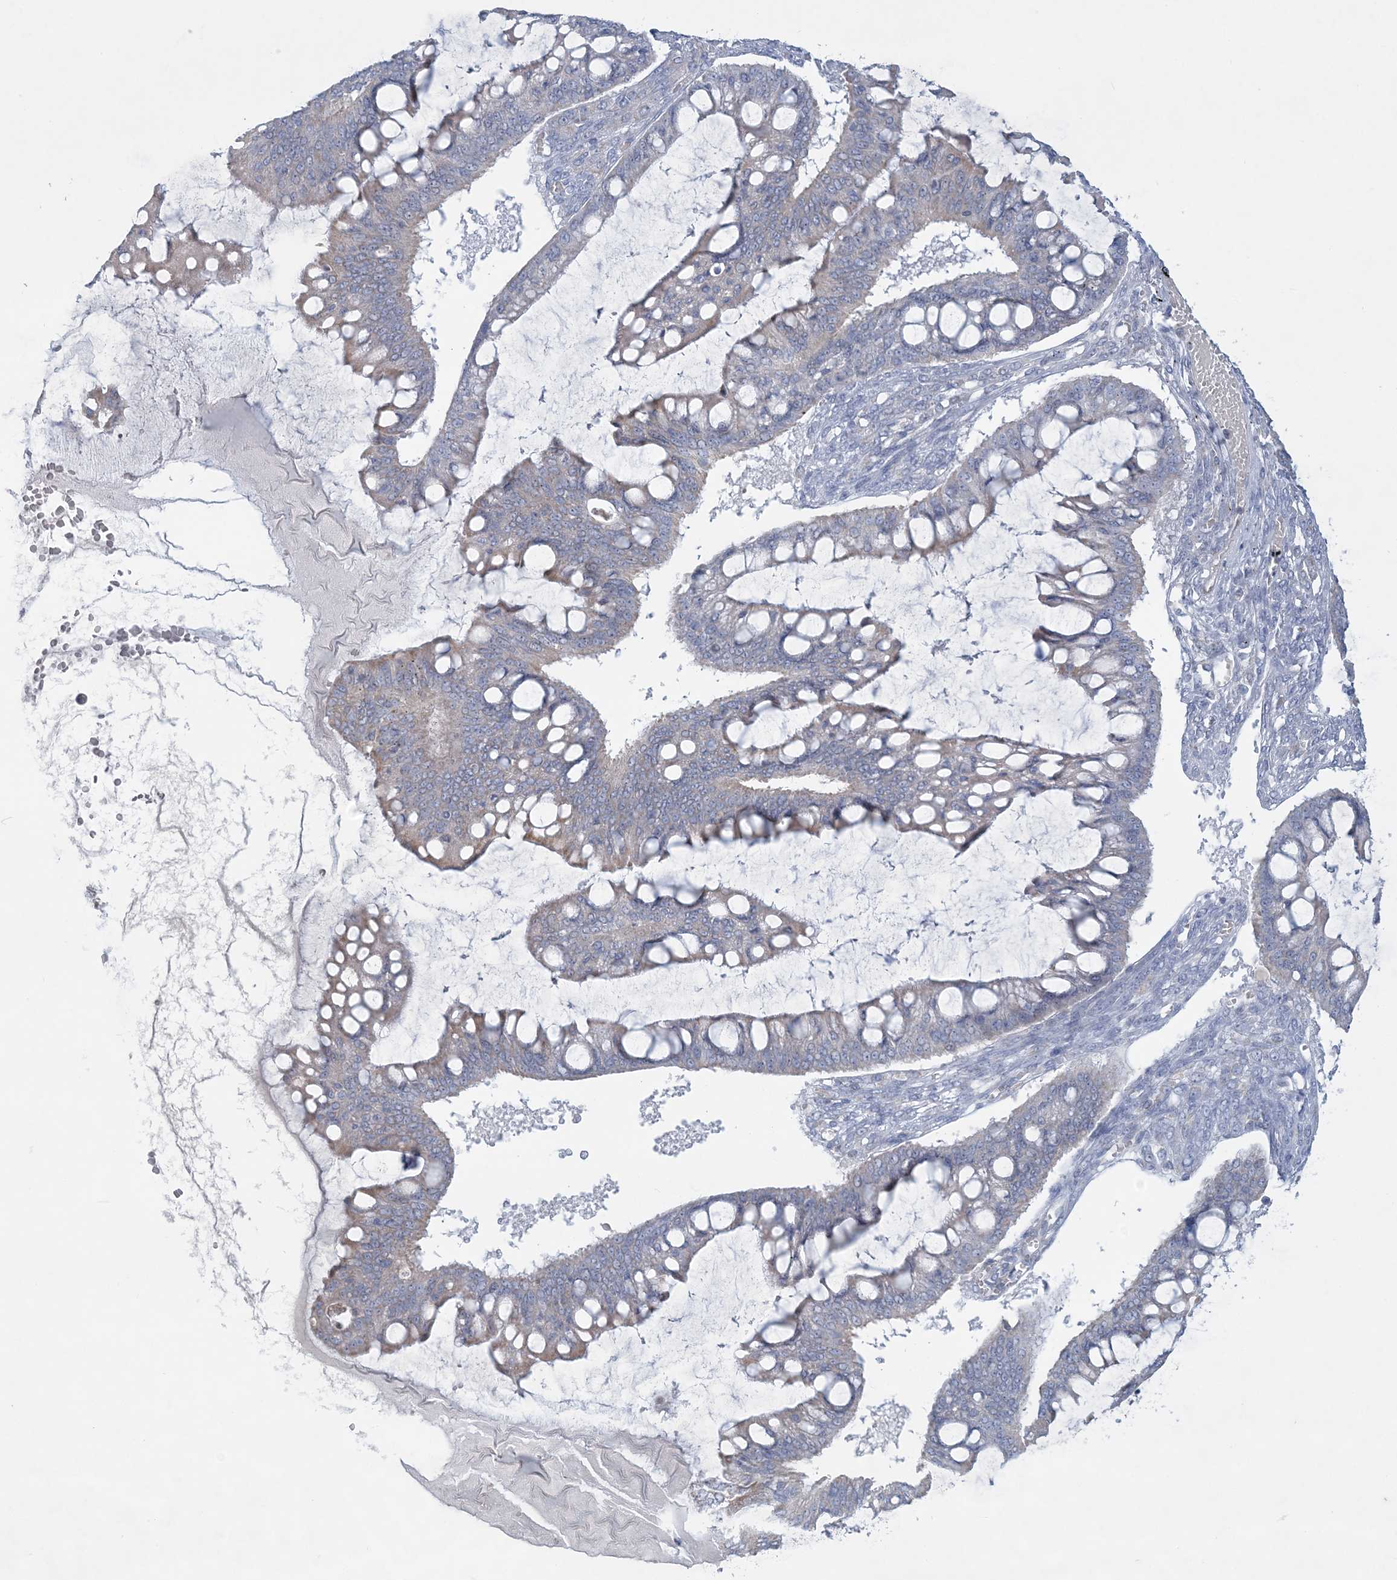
{"staining": {"intensity": "negative", "quantity": "none", "location": "none"}, "tissue": "ovarian cancer", "cell_type": "Tumor cells", "image_type": "cancer", "snomed": [{"axis": "morphology", "description": "Cystadenocarcinoma, mucinous, NOS"}, {"axis": "topography", "description": "Ovary"}], "caption": "Immunohistochemistry (IHC) of ovarian mucinous cystadenocarcinoma reveals no staining in tumor cells.", "gene": "TBC1D7", "patient": {"sex": "female", "age": 73}}